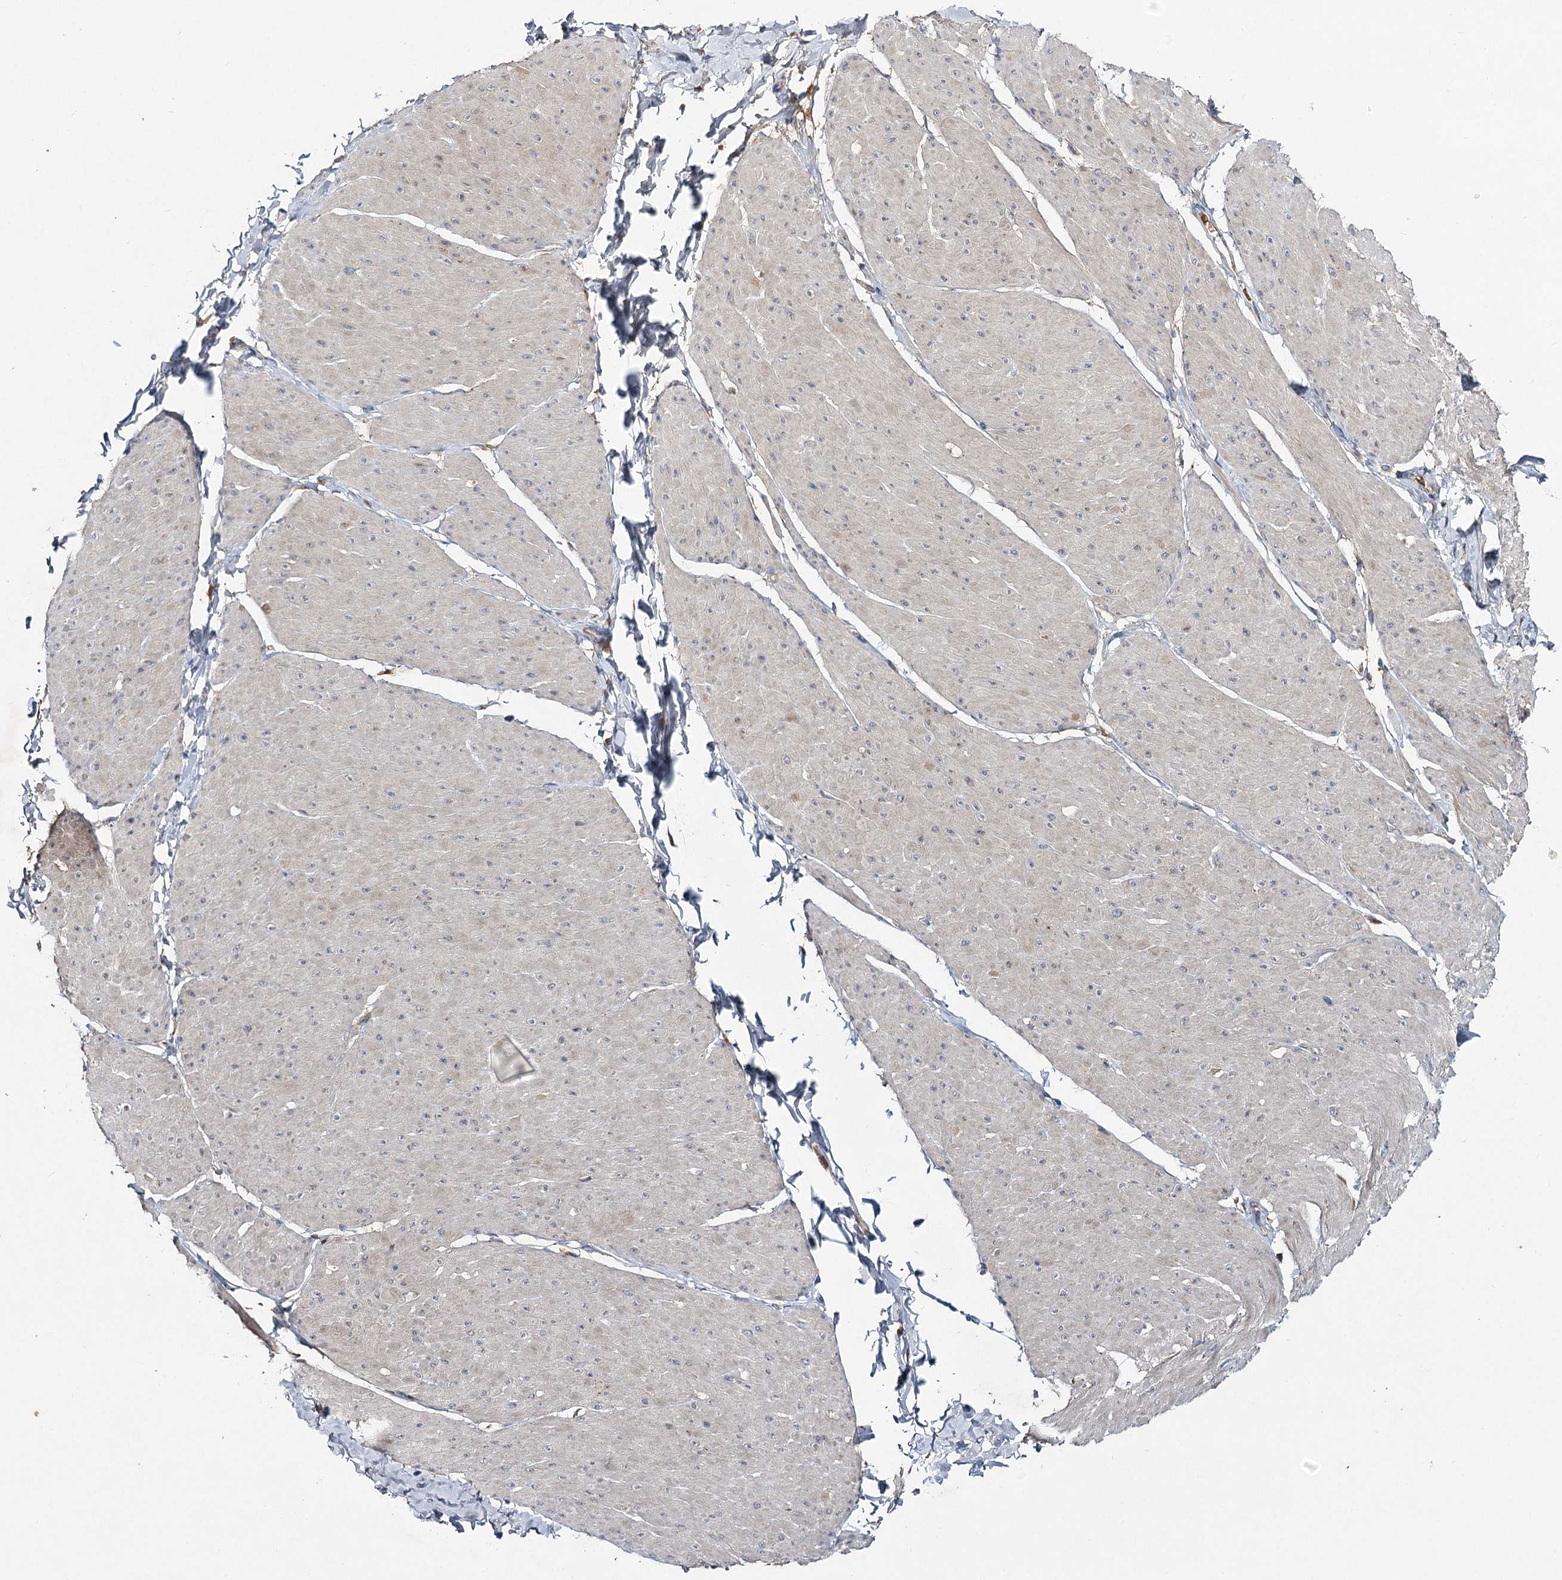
{"staining": {"intensity": "weak", "quantity": "25%-75%", "location": "cytoplasmic/membranous"}, "tissue": "smooth muscle", "cell_type": "Smooth muscle cells", "image_type": "normal", "snomed": [{"axis": "morphology", "description": "Urothelial carcinoma, High grade"}, {"axis": "topography", "description": "Urinary bladder"}], "caption": "Unremarkable smooth muscle reveals weak cytoplasmic/membranous positivity in about 25%-75% of smooth muscle cells (Brightfield microscopy of DAB IHC at high magnification)..", "gene": "PYROXD2", "patient": {"sex": "male", "age": 46}}